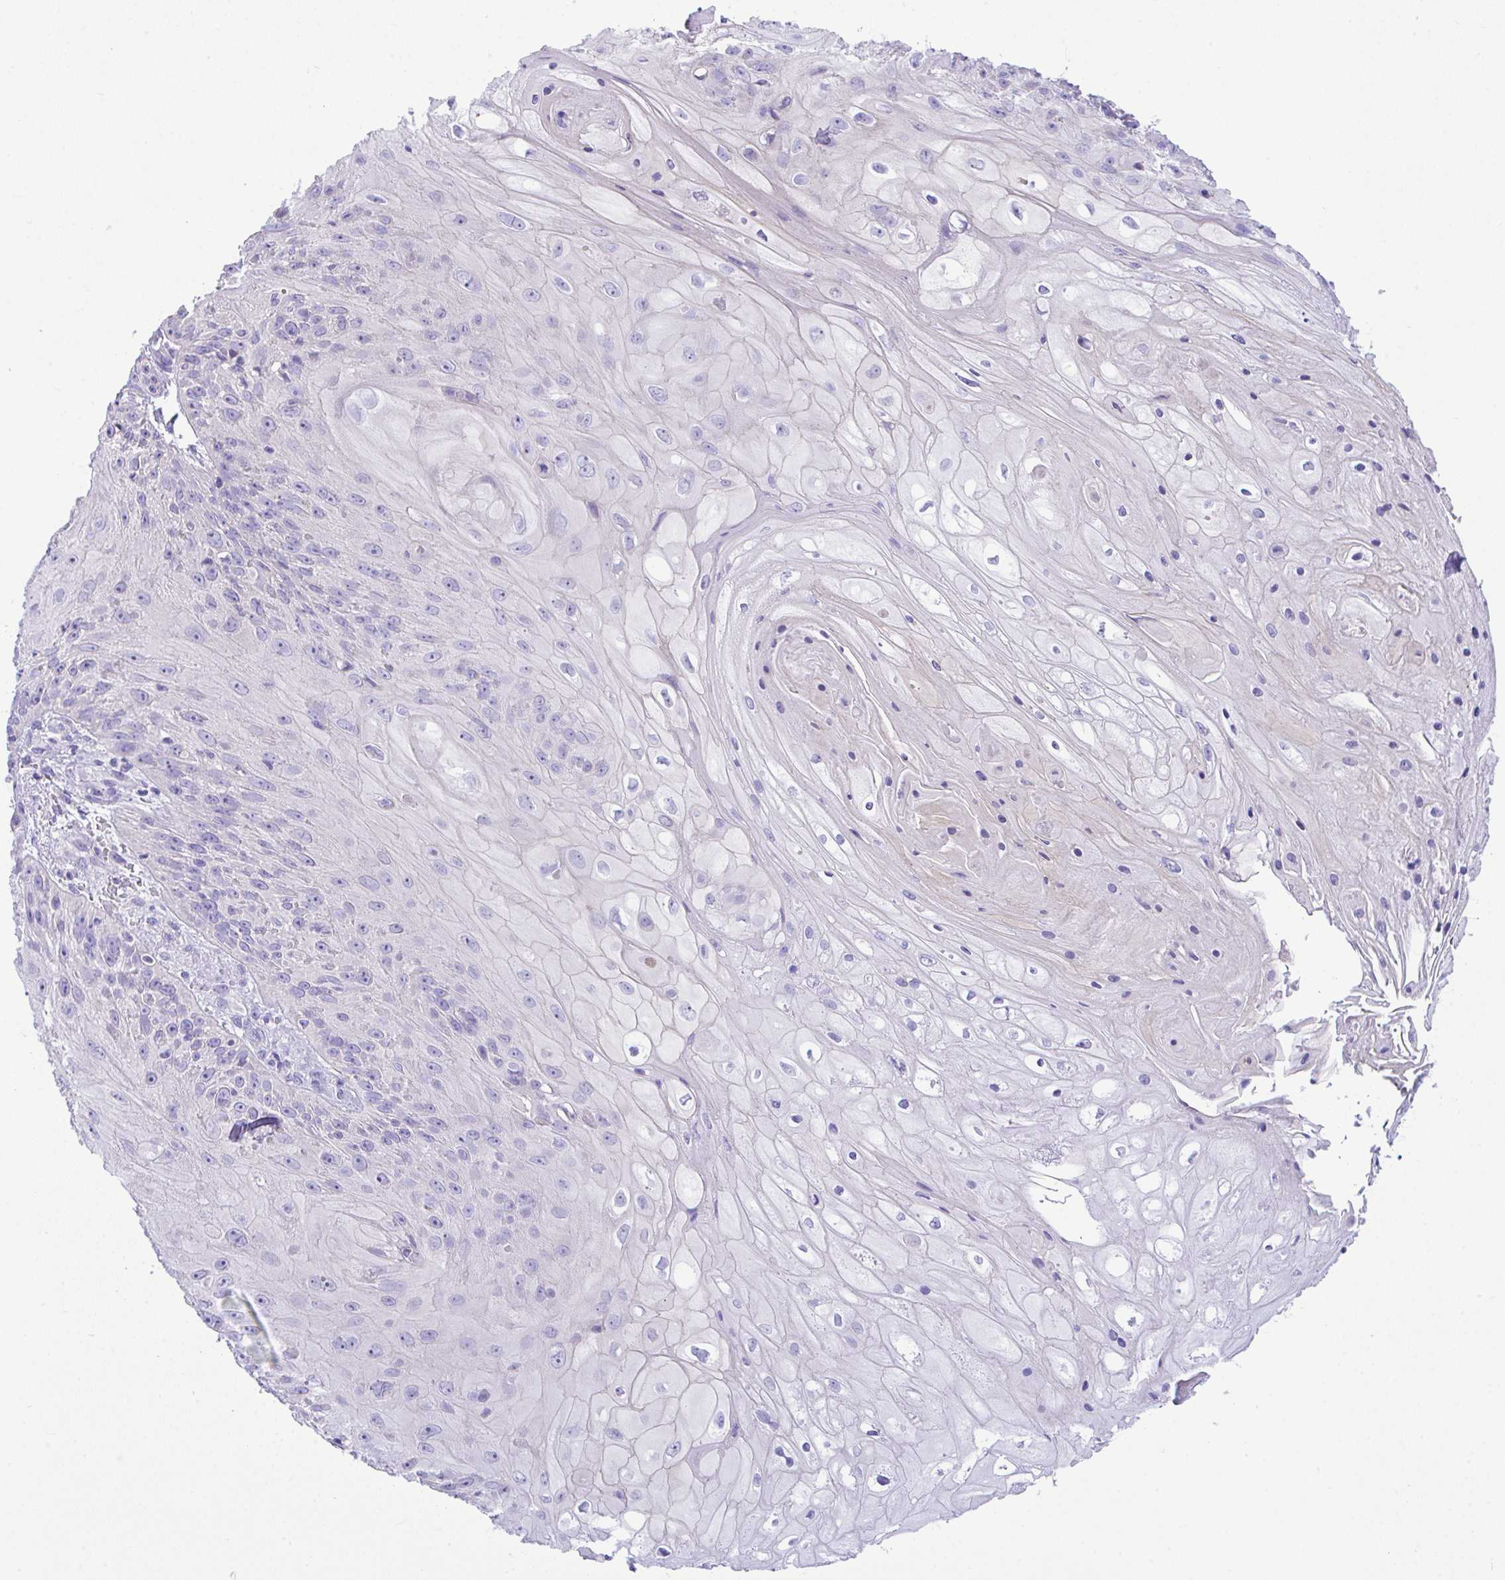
{"staining": {"intensity": "negative", "quantity": "none", "location": "none"}, "tissue": "skin cancer", "cell_type": "Tumor cells", "image_type": "cancer", "snomed": [{"axis": "morphology", "description": "Squamous cell carcinoma, NOS"}, {"axis": "topography", "description": "Skin"}, {"axis": "topography", "description": "Vulva"}], "caption": "Tumor cells show no significant staining in squamous cell carcinoma (skin).", "gene": "NLRP8", "patient": {"sex": "female", "age": 76}}